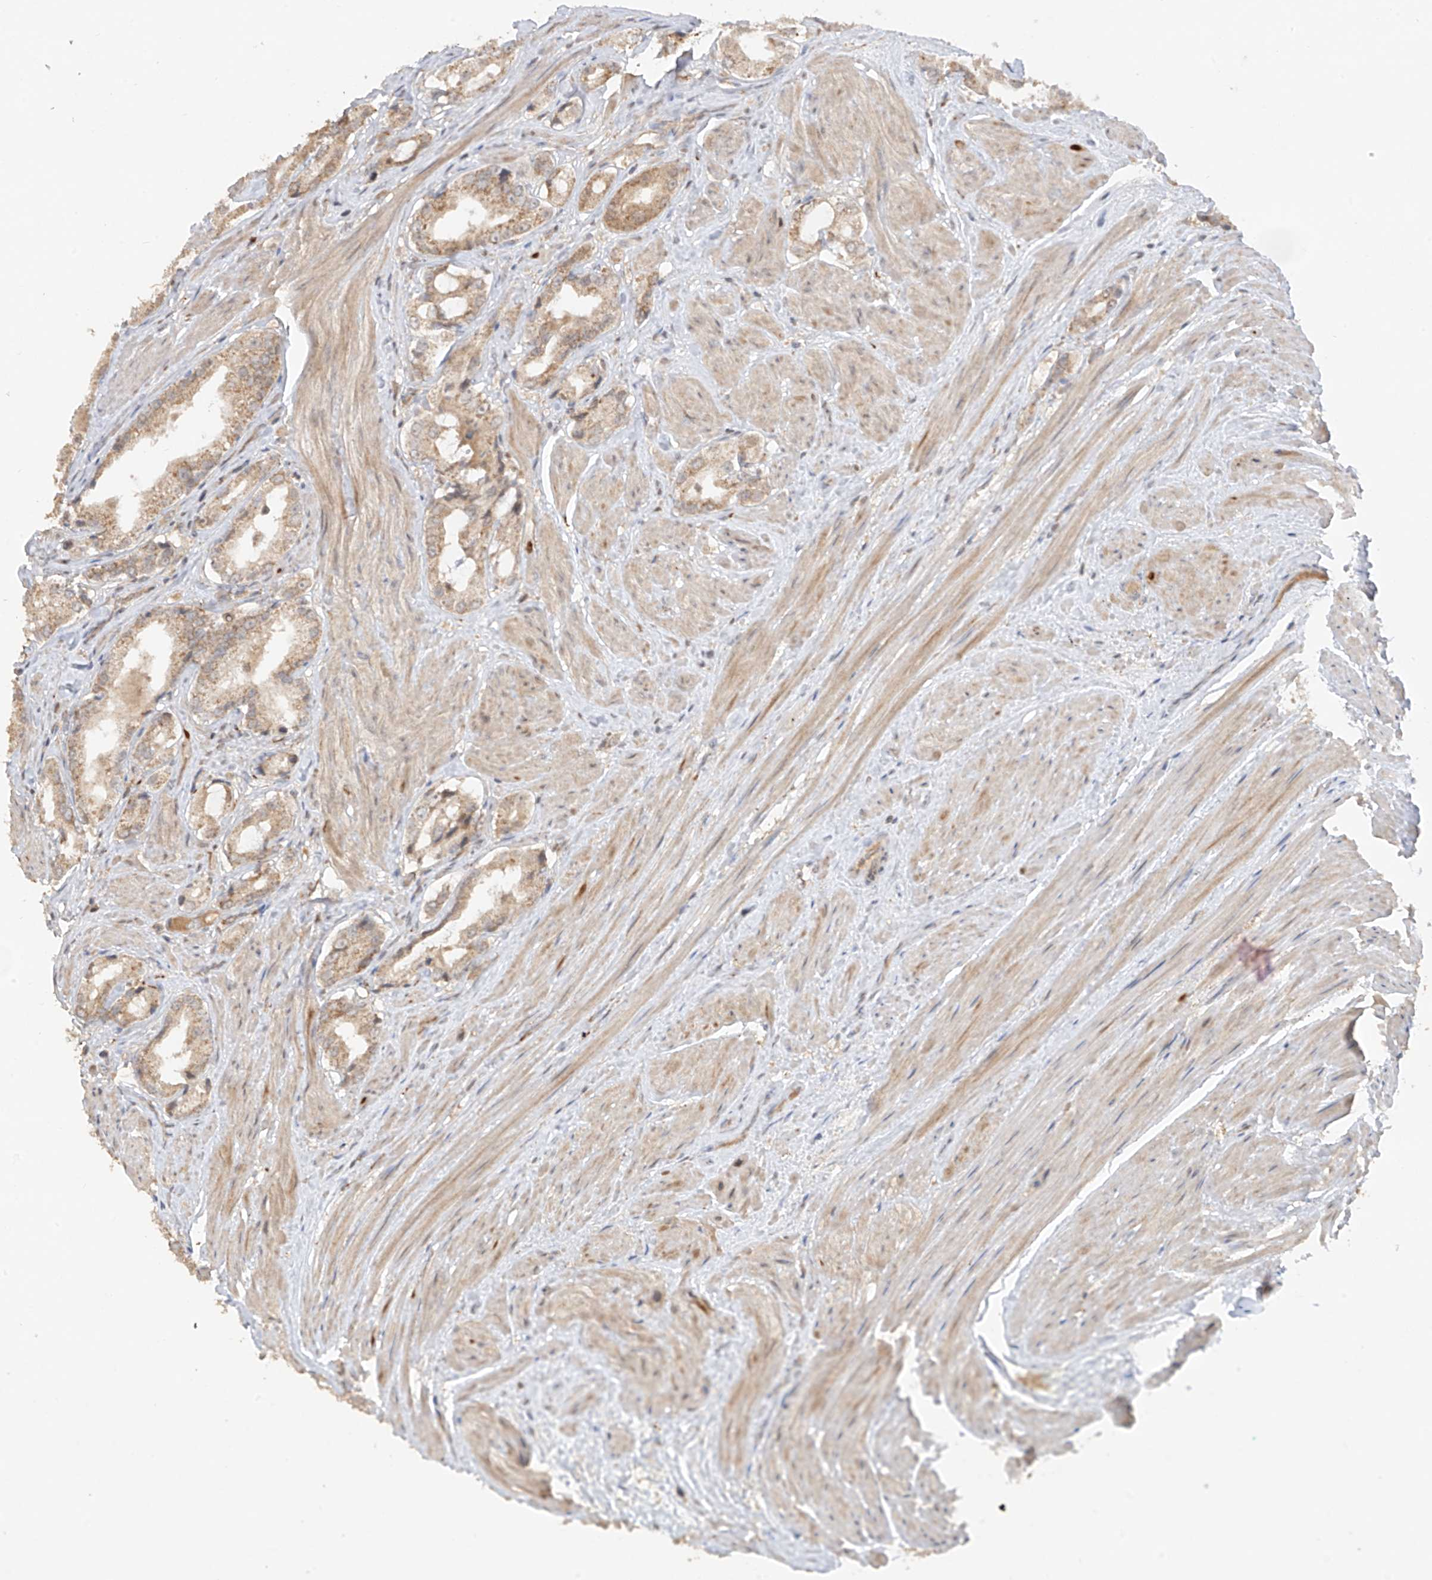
{"staining": {"intensity": "weak", "quantity": "25%-75%", "location": "cytoplasmic/membranous"}, "tissue": "prostate cancer", "cell_type": "Tumor cells", "image_type": "cancer", "snomed": [{"axis": "morphology", "description": "Adenocarcinoma, Low grade"}, {"axis": "topography", "description": "Prostate"}], "caption": "High-power microscopy captured an immunohistochemistry (IHC) histopathology image of prostate adenocarcinoma (low-grade), revealing weak cytoplasmic/membranous expression in about 25%-75% of tumor cells. The protein is shown in brown color, while the nuclei are stained blue.", "gene": "COLGALT2", "patient": {"sex": "male", "age": 54}}